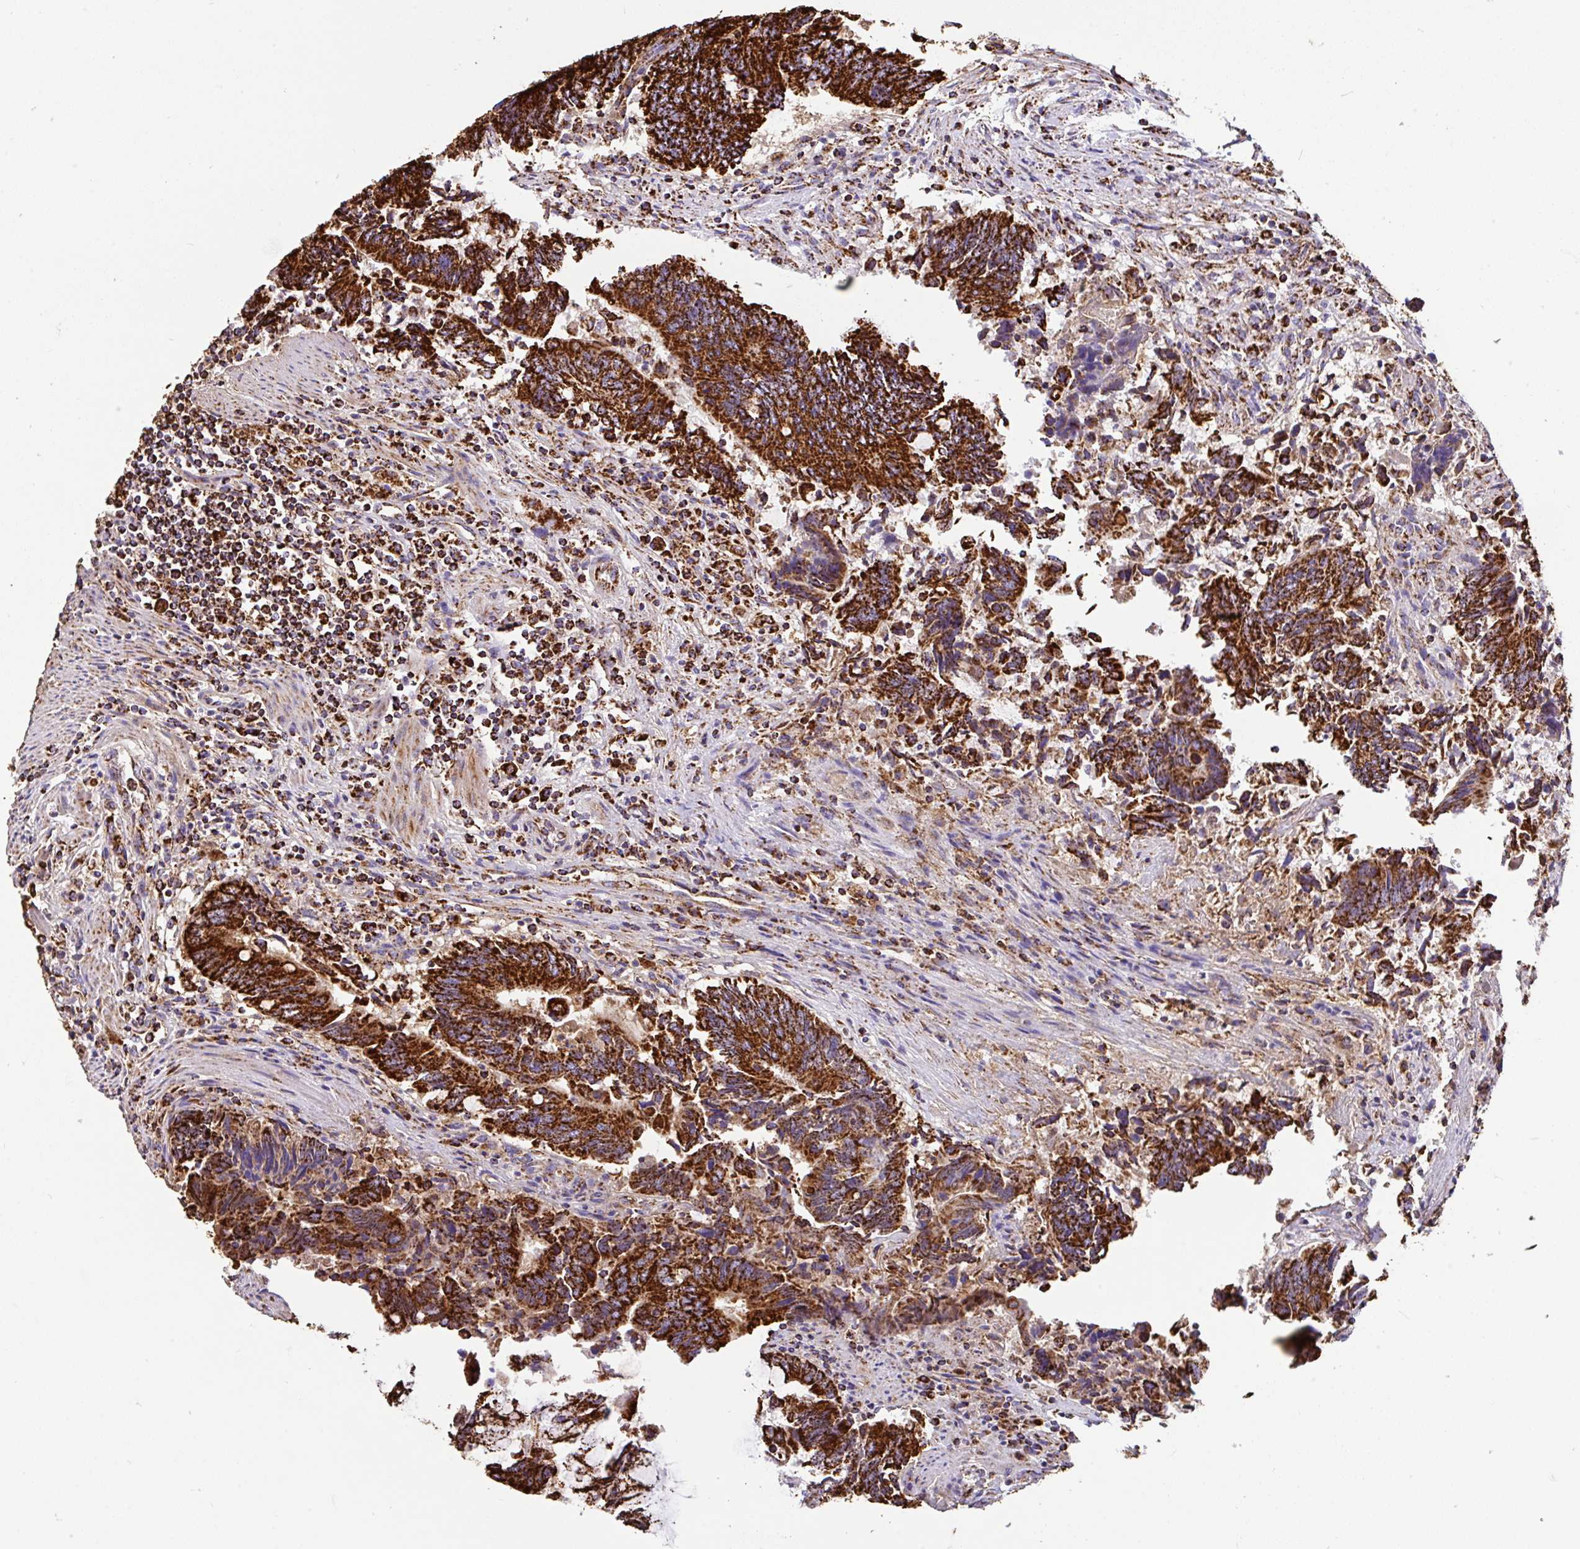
{"staining": {"intensity": "strong", "quantity": ">75%", "location": "cytoplasmic/membranous"}, "tissue": "colorectal cancer", "cell_type": "Tumor cells", "image_type": "cancer", "snomed": [{"axis": "morphology", "description": "Adenocarcinoma, NOS"}, {"axis": "topography", "description": "Colon"}], "caption": "The immunohistochemical stain labels strong cytoplasmic/membranous staining in tumor cells of adenocarcinoma (colorectal) tissue. Immunohistochemistry stains the protein in brown and the nuclei are stained blue.", "gene": "ANKRD33B", "patient": {"sex": "male", "age": 87}}